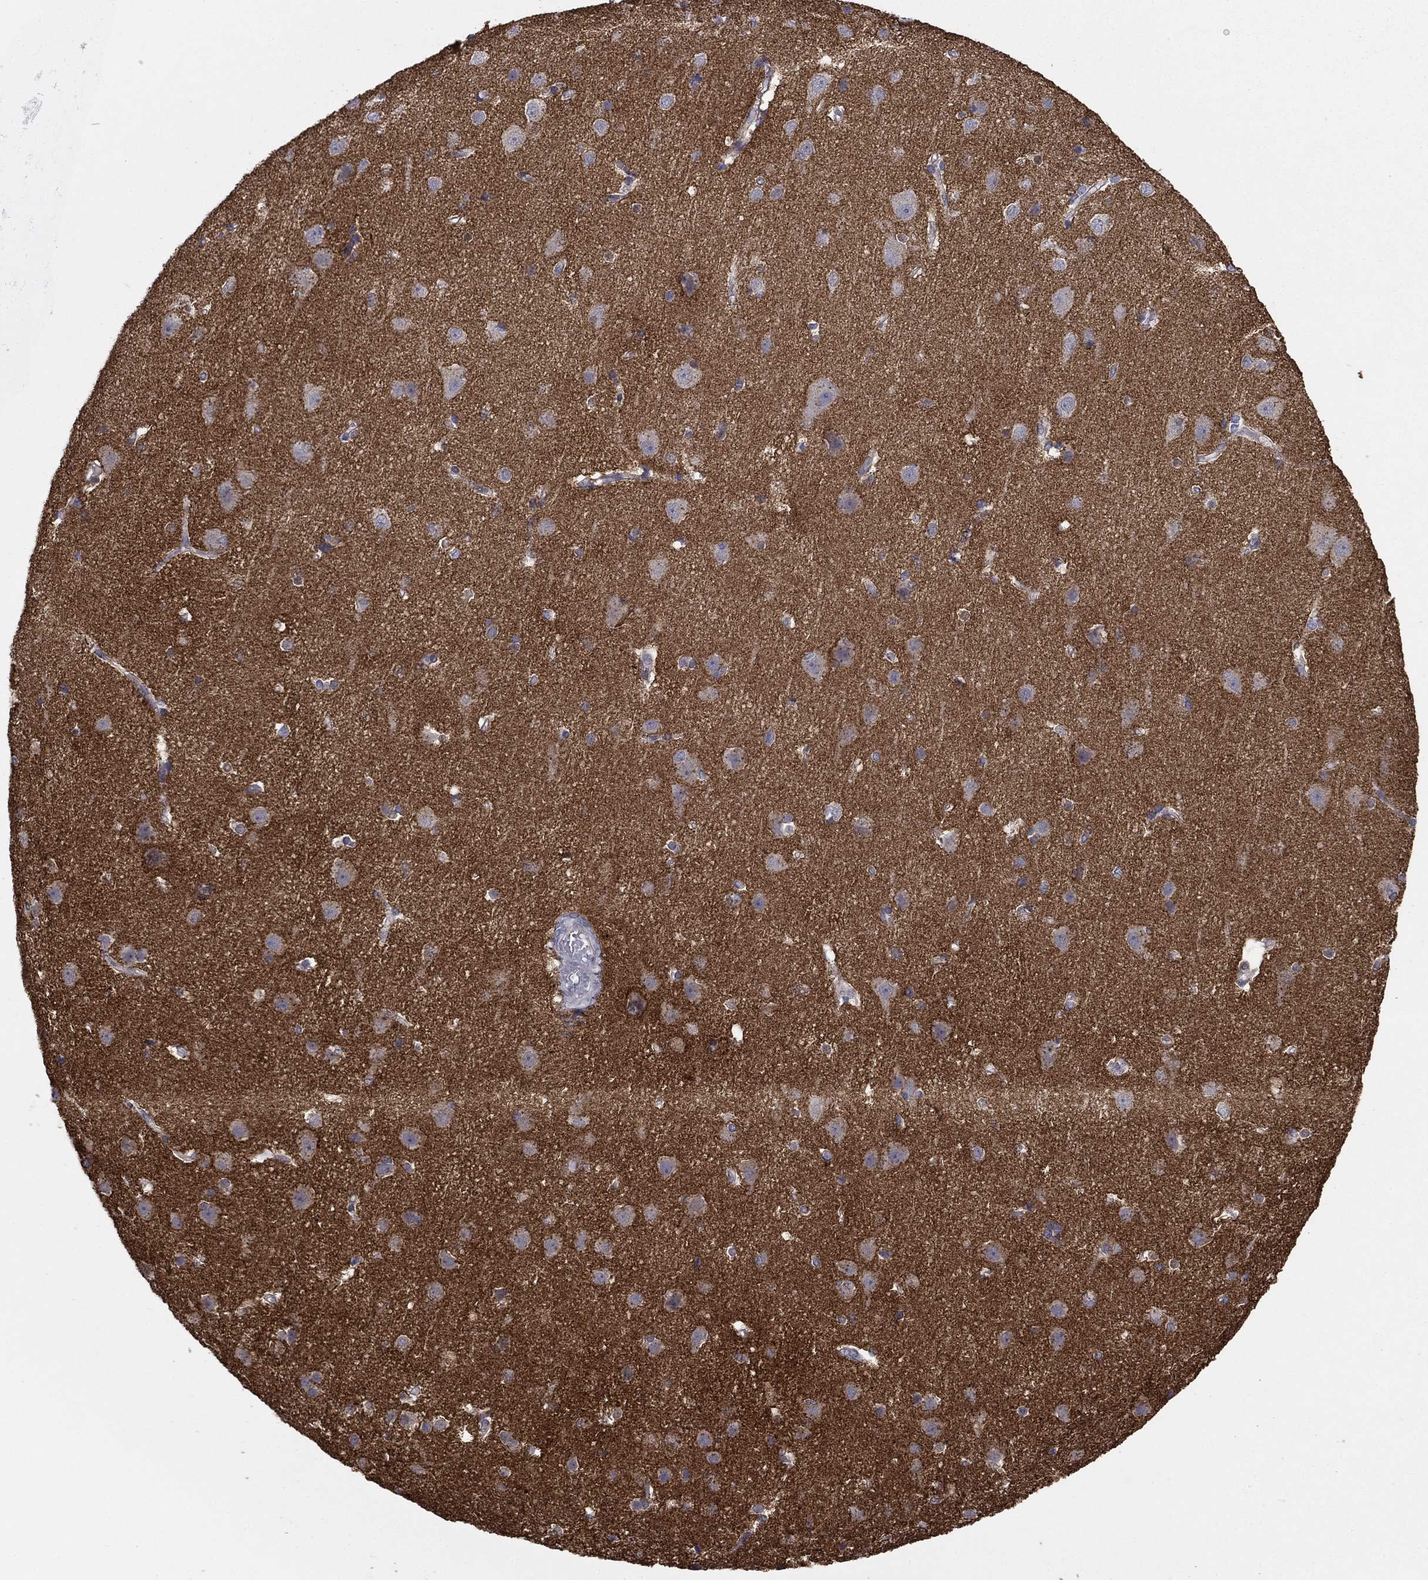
{"staining": {"intensity": "negative", "quantity": "none", "location": "none"}, "tissue": "cerebral cortex", "cell_type": "Endothelial cells", "image_type": "normal", "snomed": [{"axis": "morphology", "description": "Normal tissue, NOS"}, {"axis": "topography", "description": "Cerebral cortex"}], "caption": "Cerebral cortex stained for a protein using immunohistochemistry (IHC) displays no expression endothelial cells.", "gene": "SEPTIN3", "patient": {"sex": "male", "age": 37}}